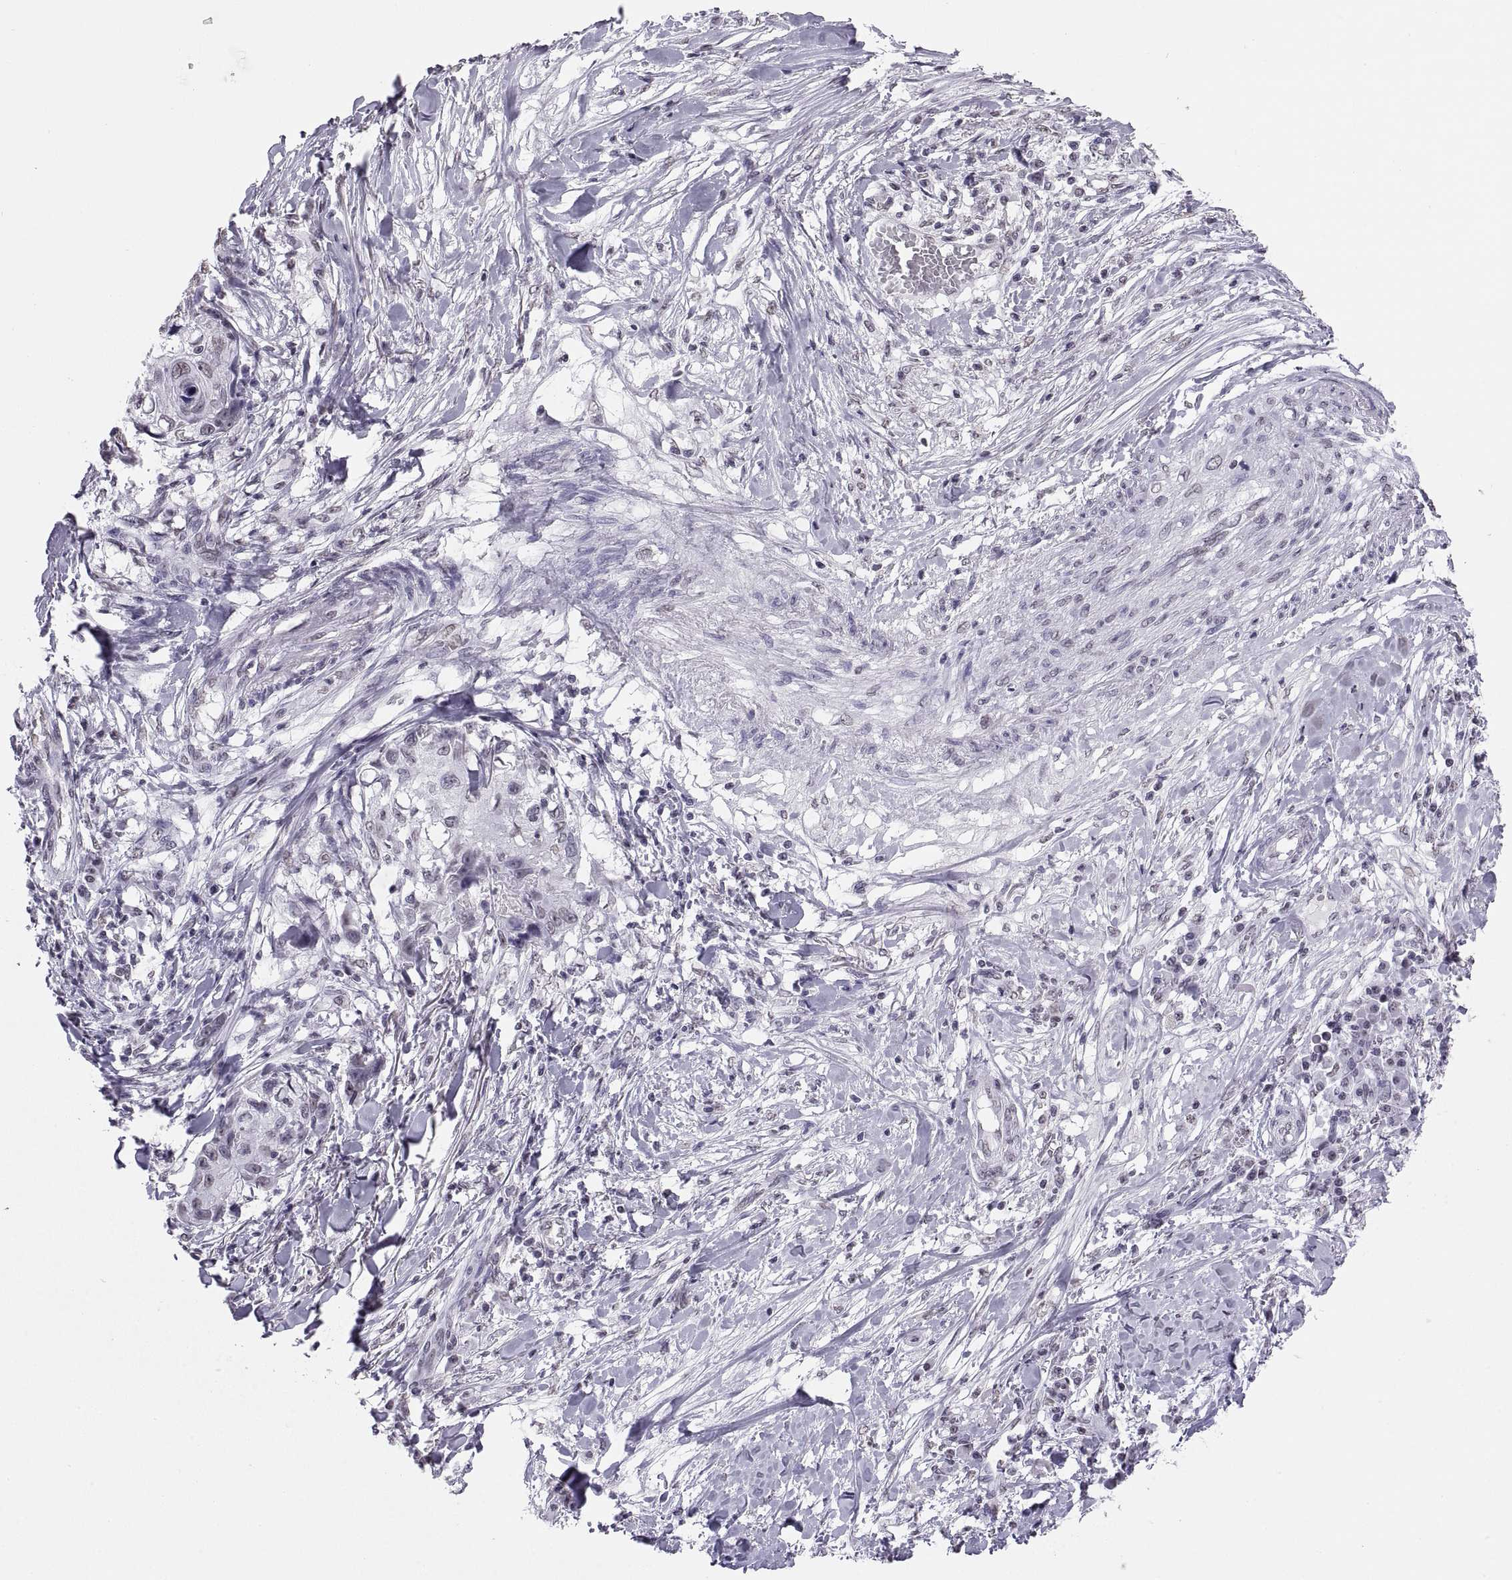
{"staining": {"intensity": "negative", "quantity": "none", "location": "none"}, "tissue": "skin cancer", "cell_type": "Tumor cells", "image_type": "cancer", "snomed": [{"axis": "morphology", "description": "Squamous cell carcinoma, NOS"}, {"axis": "topography", "description": "Skin"}], "caption": "This image is of skin cancer stained with IHC to label a protein in brown with the nuclei are counter-stained blue. There is no positivity in tumor cells. (DAB immunohistochemistry (IHC) visualized using brightfield microscopy, high magnification).", "gene": "CARTPT", "patient": {"sex": "male", "age": 92}}